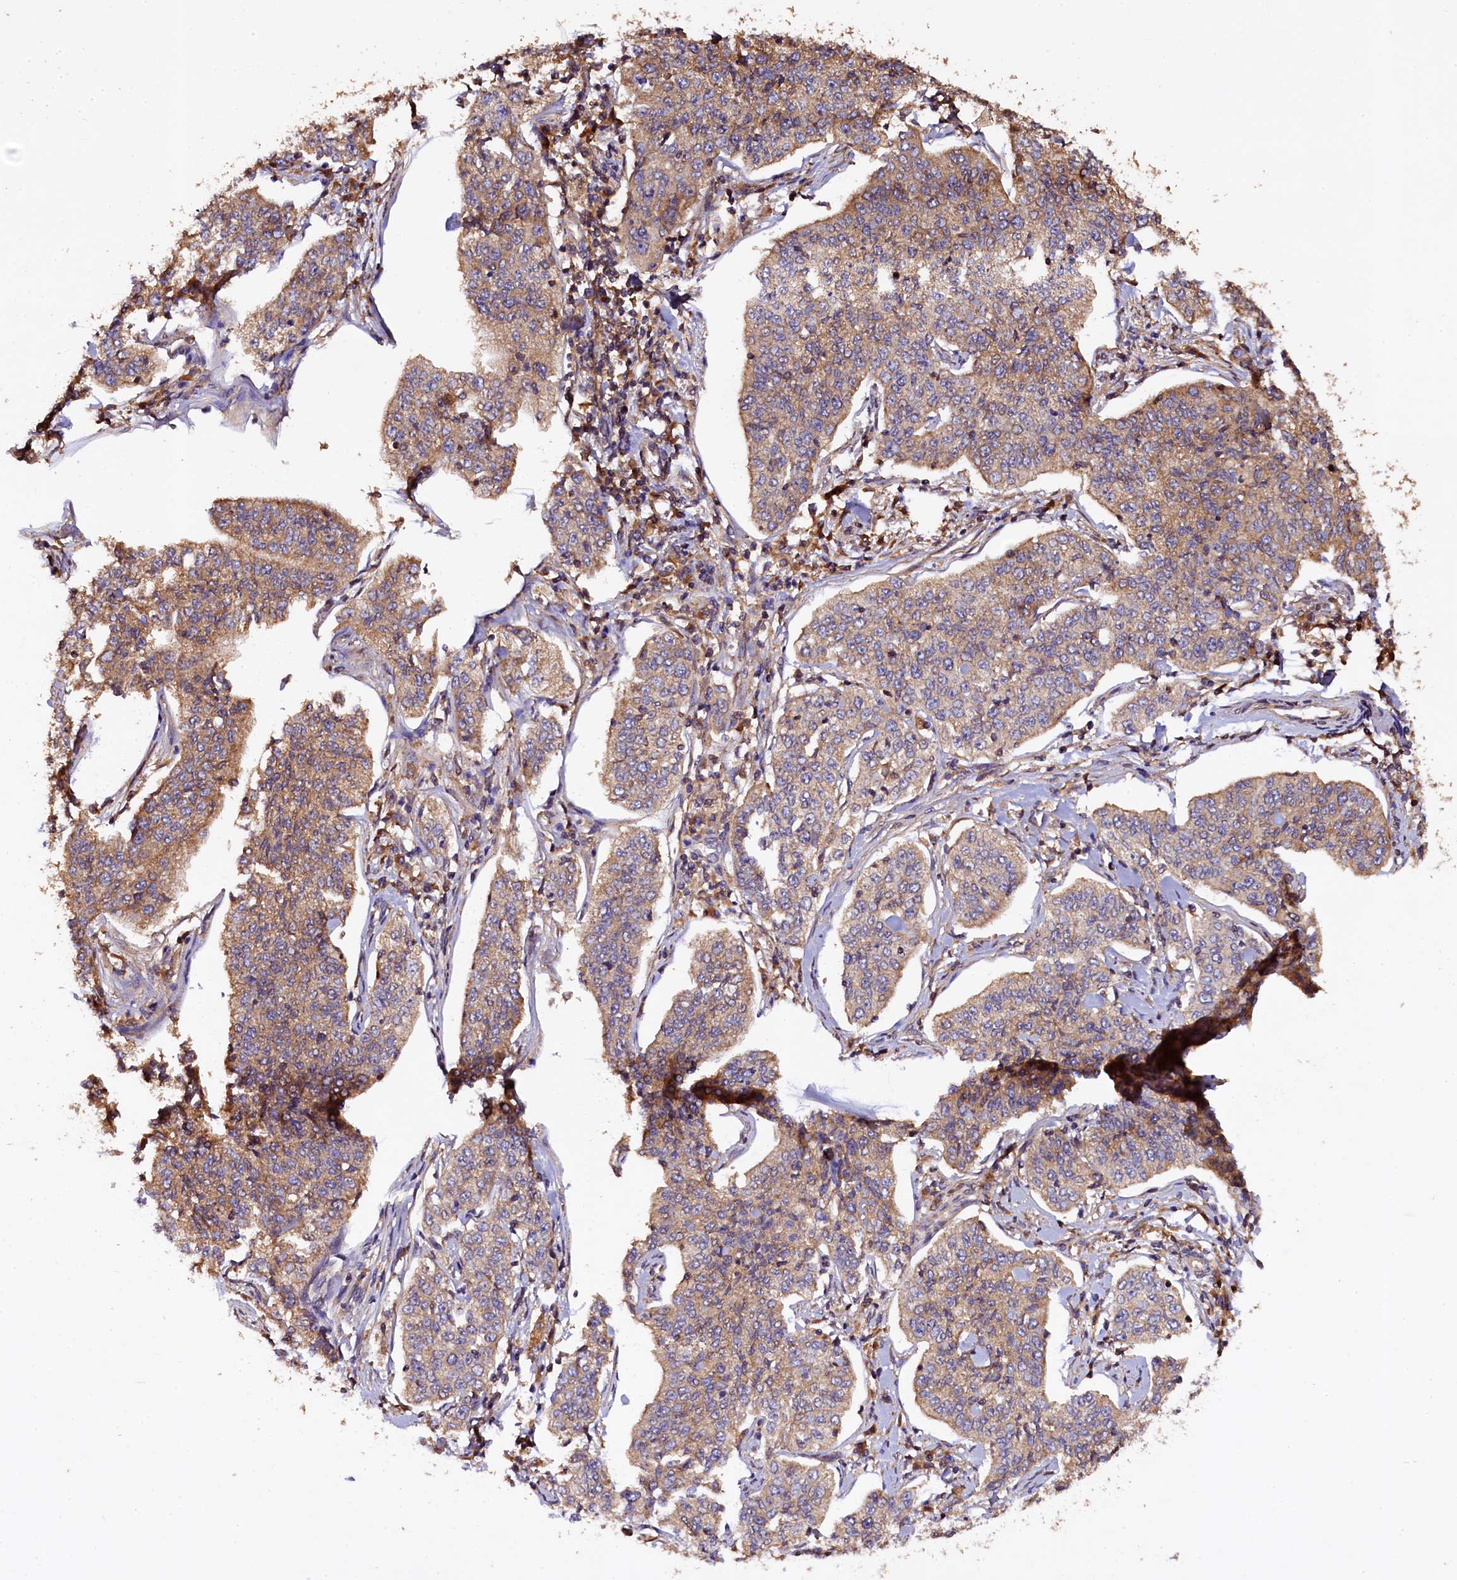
{"staining": {"intensity": "weak", "quantity": ">75%", "location": "cytoplasmic/membranous"}, "tissue": "cervical cancer", "cell_type": "Tumor cells", "image_type": "cancer", "snomed": [{"axis": "morphology", "description": "Squamous cell carcinoma, NOS"}, {"axis": "topography", "description": "Cervix"}], "caption": "A photomicrograph of squamous cell carcinoma (cervical) stained for a protein displays weak cytoplasmic/membranous brown staining in tumor cells.", "gene": "KLC2", "patient": {"sex": "female", "age": 35}}